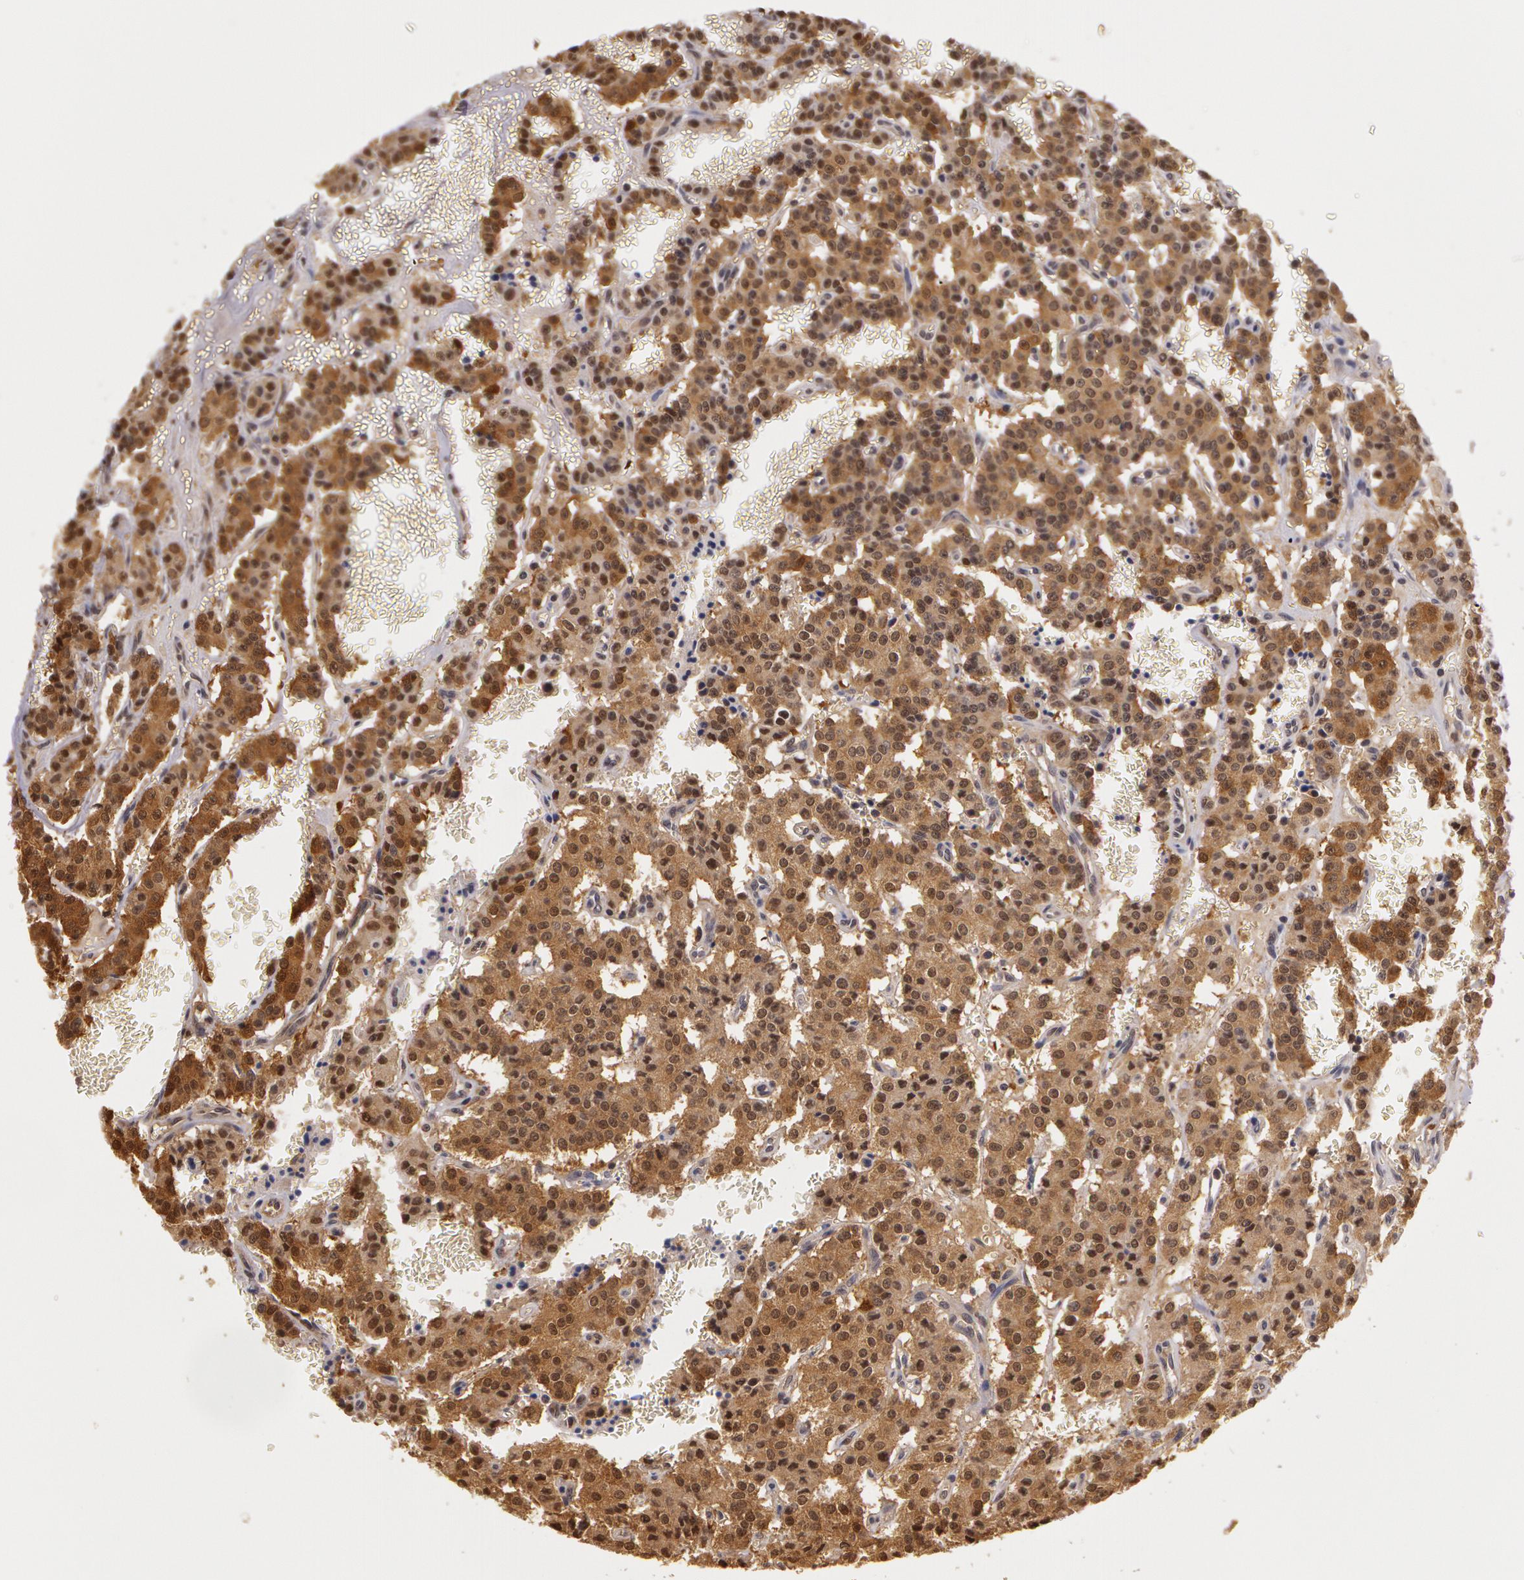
{"staining": {"intensity": "moderate", "quantity": ">75%", "location": "cytoplasmic/membranous"}, "tissue": "carcinoid", "cell_type": "Tumor cells", "image_type": "cancer", "snomed": [{"axis": "morphology", "description": "Carcinoid, malignant, NOS"}, {"axis": "topography", "description": "Bronchus"}], "caption": "A medium amount of moderate cytoplasmic/membranous staining is present in approximately >75% of tumor cells in carcinoid tissue.", "gene": "AHSA1", "patient": {"sex": "male", "age": 55}}